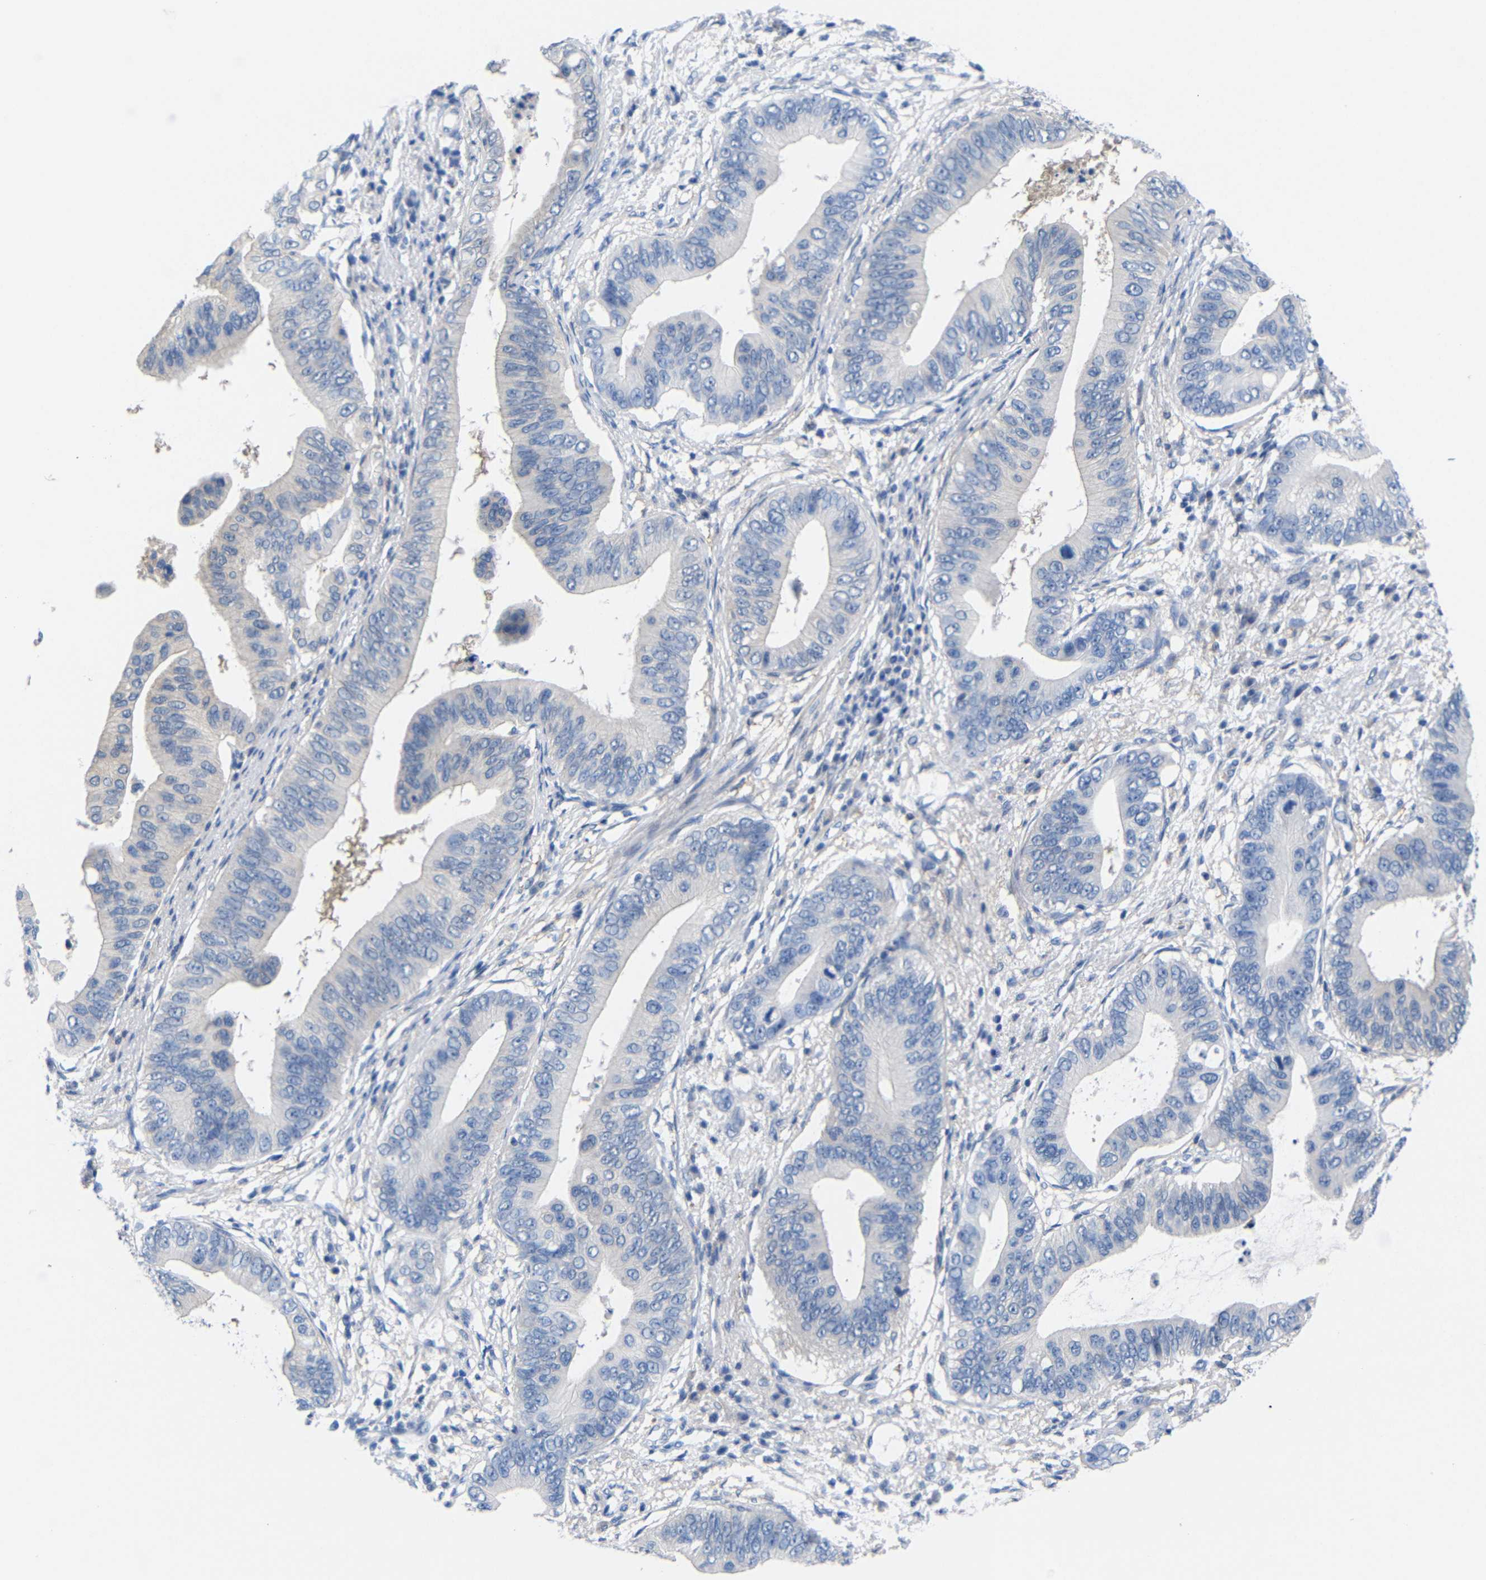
{"staining": {"intensity": "negative", "quantity": "none", "location": "none"}, "tissue": "pancreatic cancer", "cell_type": "Tumor cells", "image_type": "cancer", "snomed": [{"axis": "morphology", "description": "Adenocarcinoma, NOS"}, {"axis": "topography", "description": "Pancreas"}], "caption": "Immunohistochemistry photomicrograph of neoplastic tissue: human pancreatic adenocarcinoma stained with DAB (3,3'-diaminobenzidine) shows no significant protein expression in tumor cells.", "gene": "PEBP1", "patient": {"sex": "male", "age": 77}}